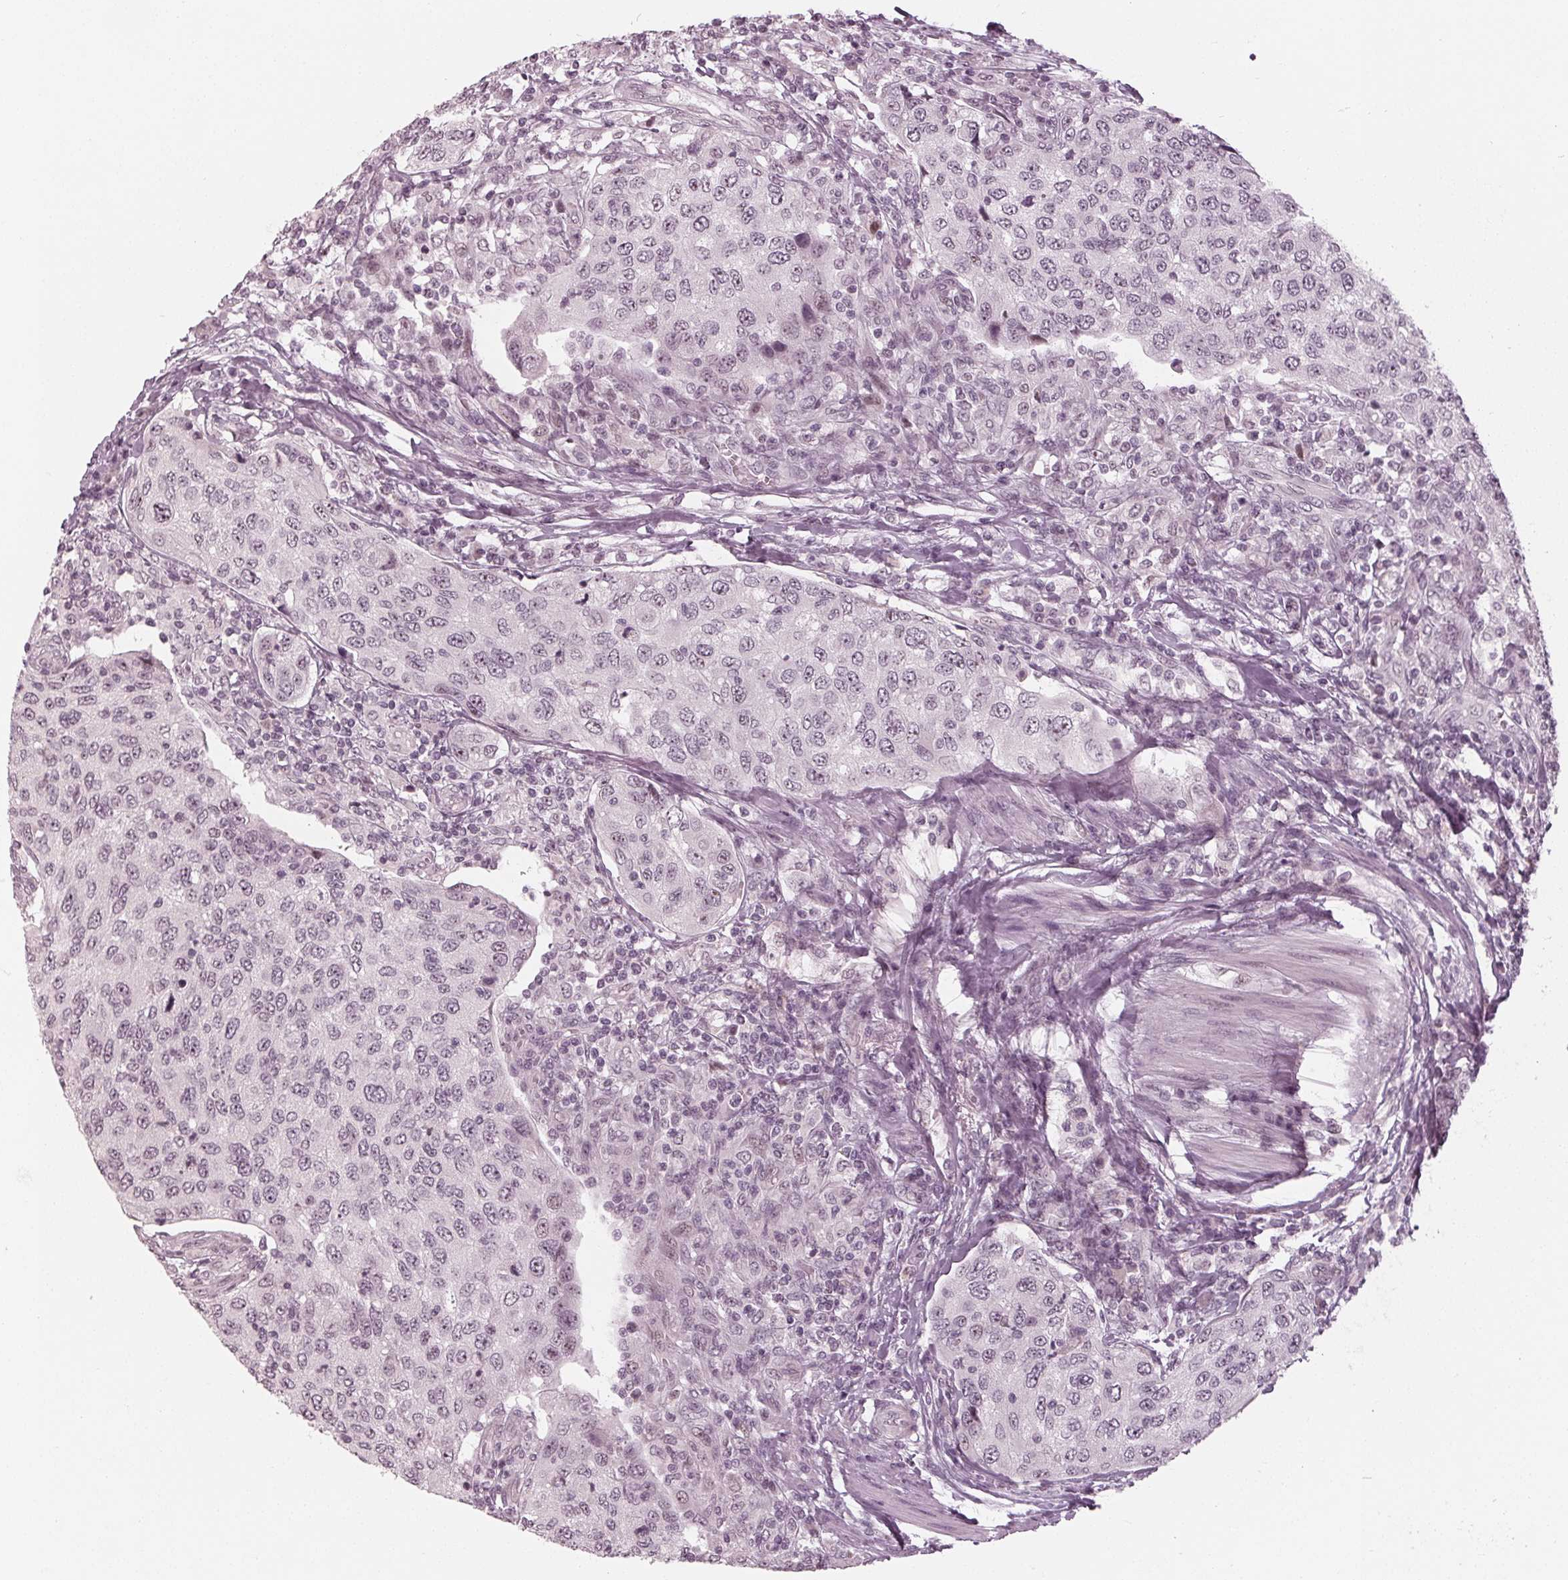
{"staining": {"intensity": "negative", "quantity": "none", "location": "none"}, "tissue": "urothelial cancer", "cell_type": "Tumor cells", "image_type": "cancer", "snomed": [{"axis": "morphology", "description": "Urothelial carcinoma, High grade"}, {"axis": "topography", "description": "Urinary bladder"}], "caption": "IHC histopathology image of neoplastic tissue: urothelial cancer stained with DAB exhibits no significant protein expression in tumor cells.", "gene": "ADPRHL1", "patient": {"sex": "female", "age": 78}}